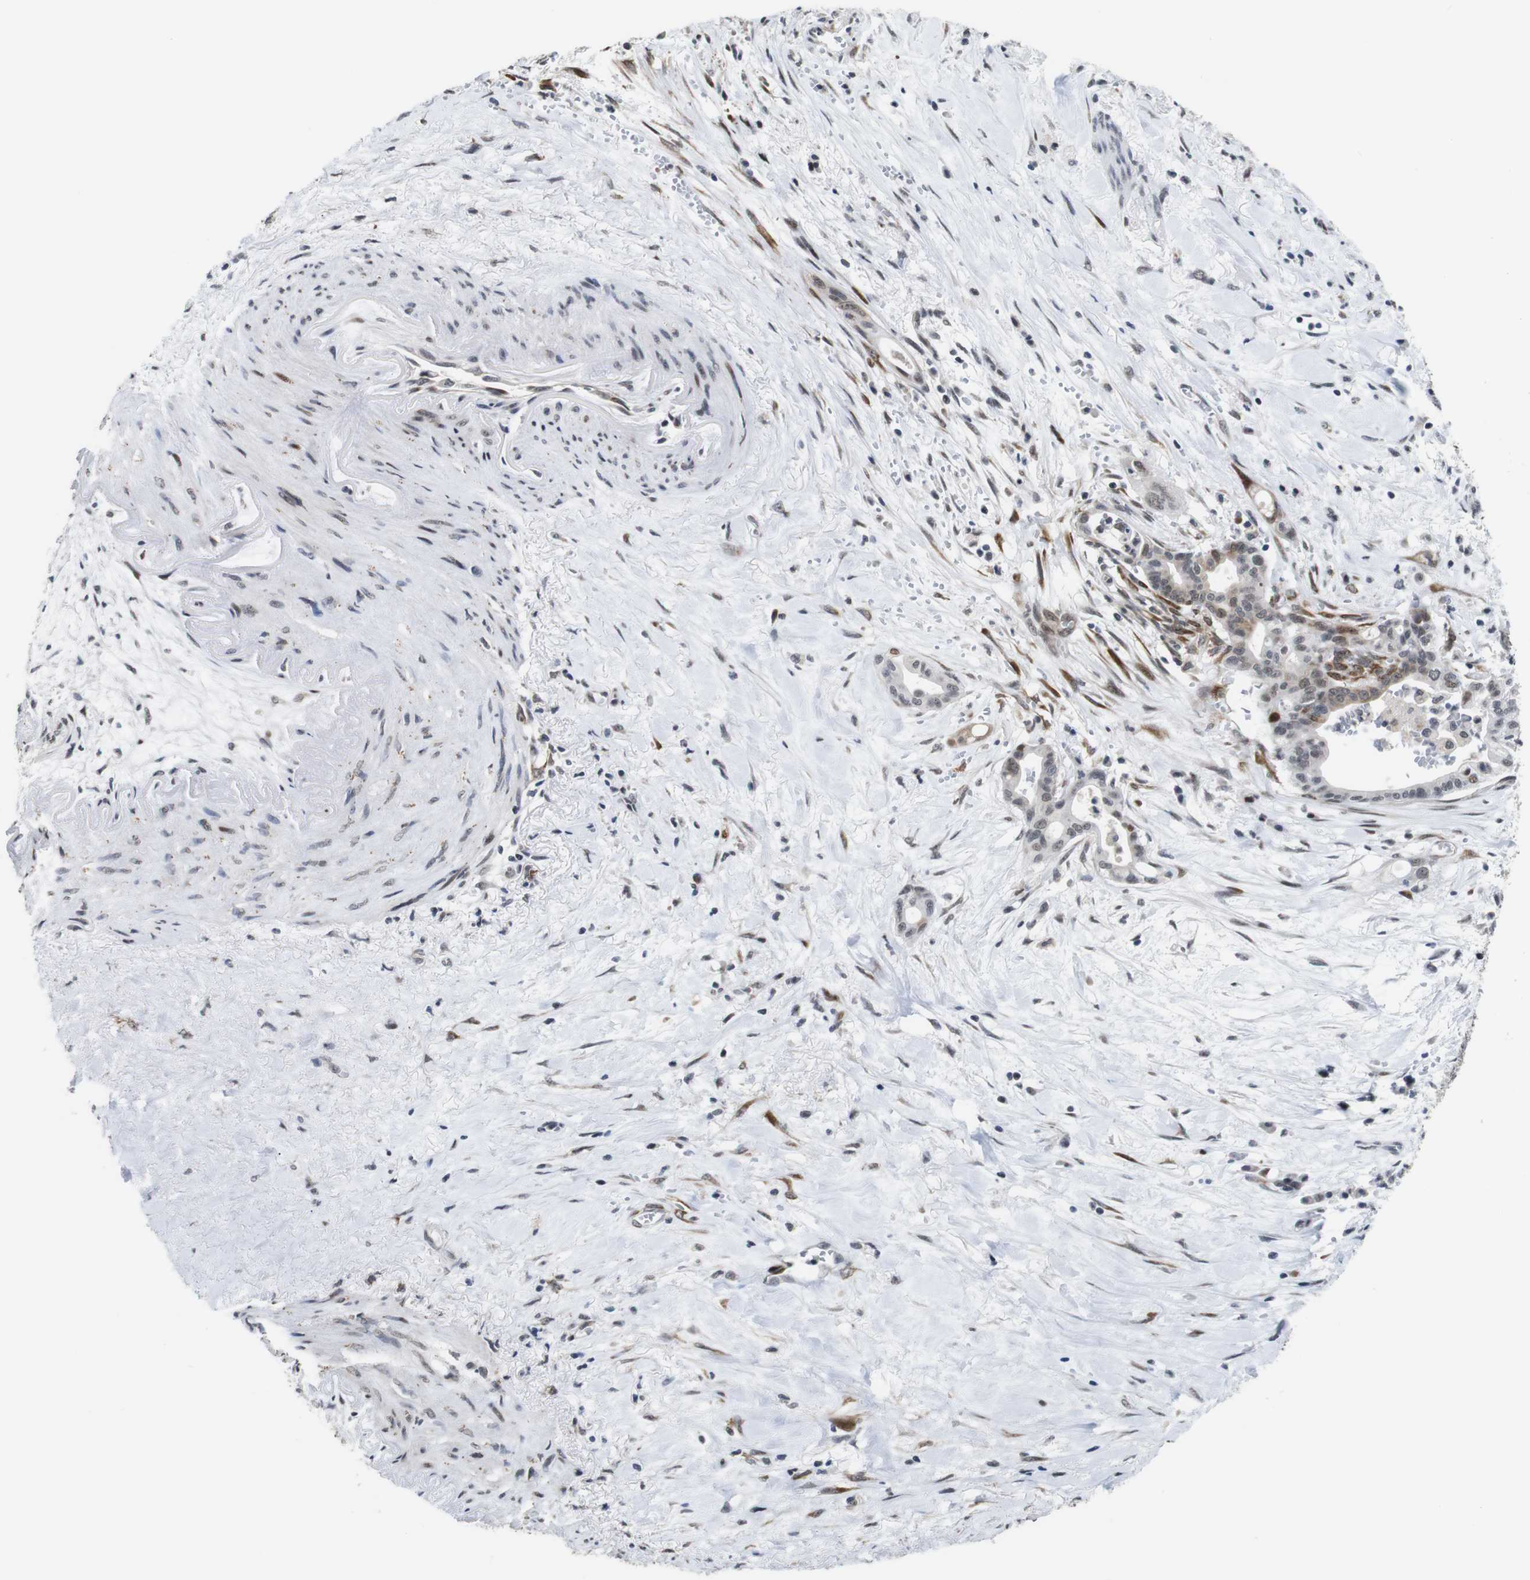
{"staining": {"intensity": "weak", "quantity": "25%-75%", "location": "cytoplasmic/membranous,nuclear"}, "tissue": "pancreatic cancer", "cell_type": "Tumor cells", "image_type": "cancer", "snomed": [{"axis": "morphology", "description": "Adenocarcinoma, NOS"}, {"axis": "topography", "description": "Pancreas"}], "caption": "This photomicrograph shows immunohistochemistry staining of adenocarcinoma (pancreatic), with low weak cytoplasmic/membranous and nuclear positivity in about 25%-75% of tumor cells.", "gene": "EIF4G1", "patient": {"sex": "male", "age": 70}}